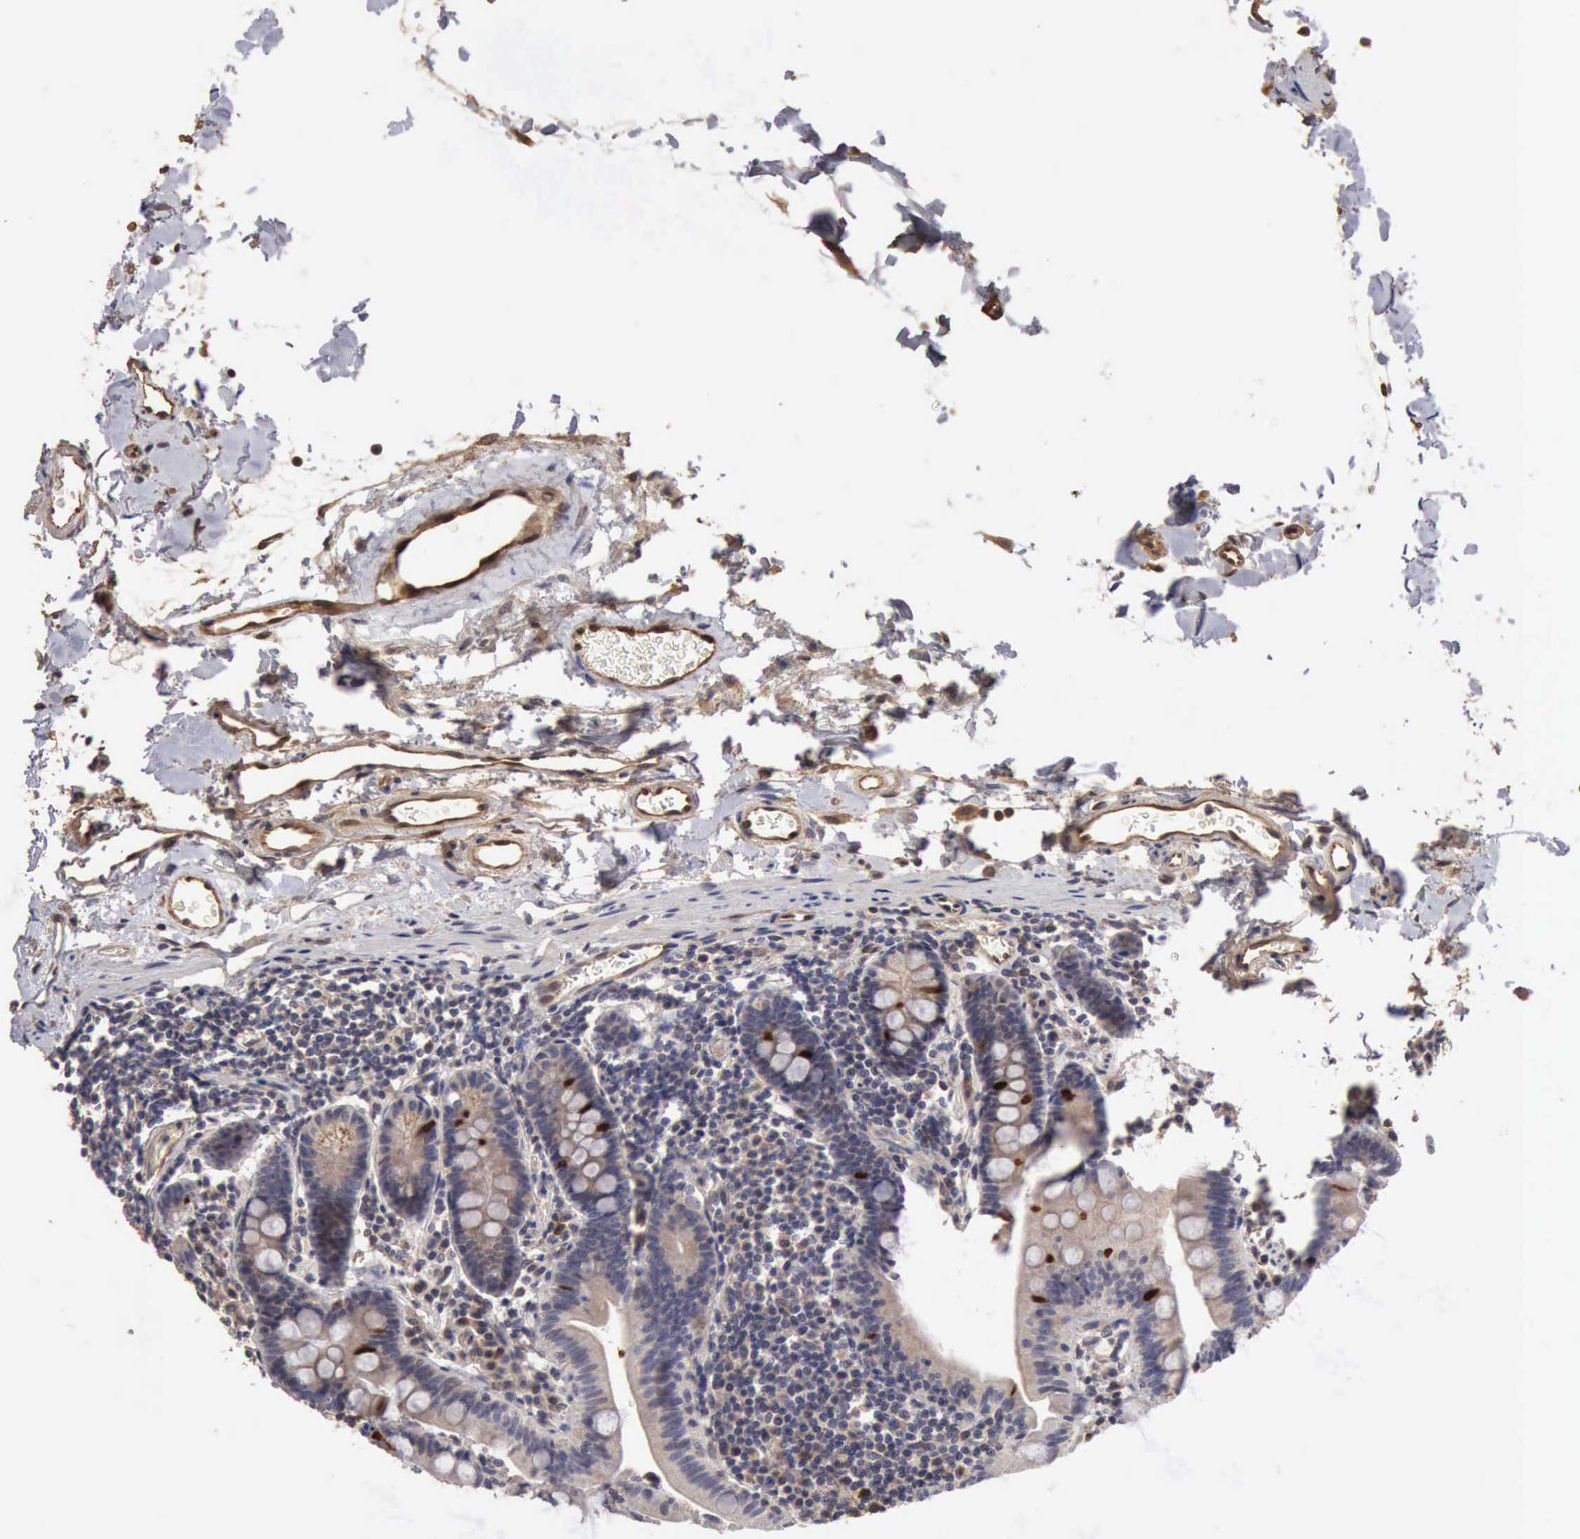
{"staining": {"intensity": "negative", "quantity": "none", "location": "none"}, "tissue": "small intestine", "cell_type": "Glandular cells", "image_type": "normal", "snomed": [{"axis": "morphology", "description": "Normal tissue, NOS"}, {"axis": "topography", "description": "Small intestine"}], "caption": "This is an immunohistochemistry histopathology image of normal human small intestine. There is no staining in glandular cells.", "gene": "BMX", "patient": {"sex": "male", "age": 79}}